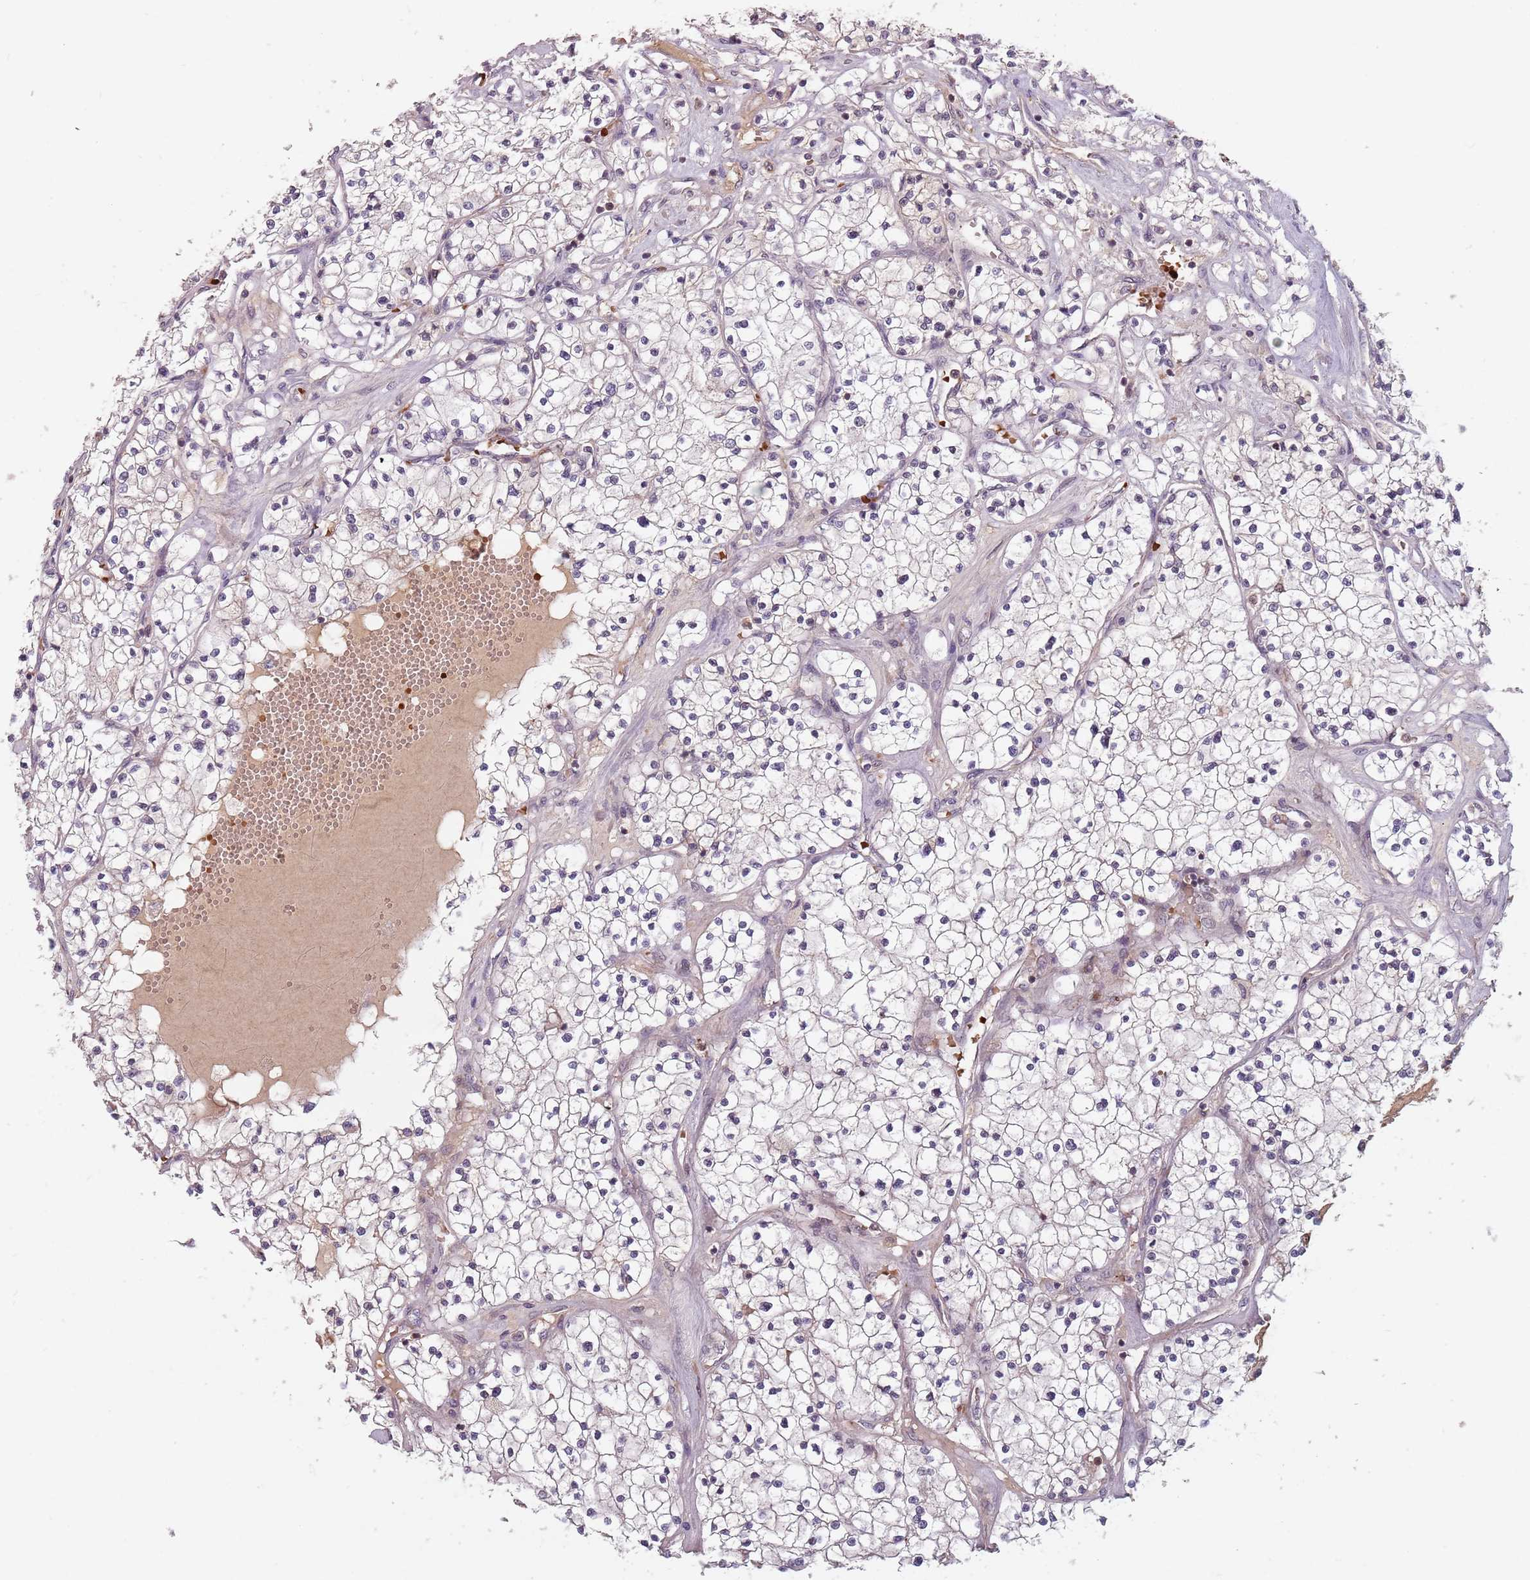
{"staining": {"intensity": "negative", "quantity": "none", "location": "none"}, "tissue": "renal cancer", "cell_type": "Tumor cells", "image_type": "cancer", "snomed": [{"axis": "morphology", "description": "Normal tissue, NOS"}, {"axis": "morphology", "description": "Adenocarcinoma, NOS"}, {"axis": "topography", "description": "Kidney"}], "caption": "DAB immunohistochemical staining of renal cancer (adenocarcinoma) exhibits no significant expression in tumor cells.", "gene": "GPR180", "patient": {"sex": "male", "age": 68}}